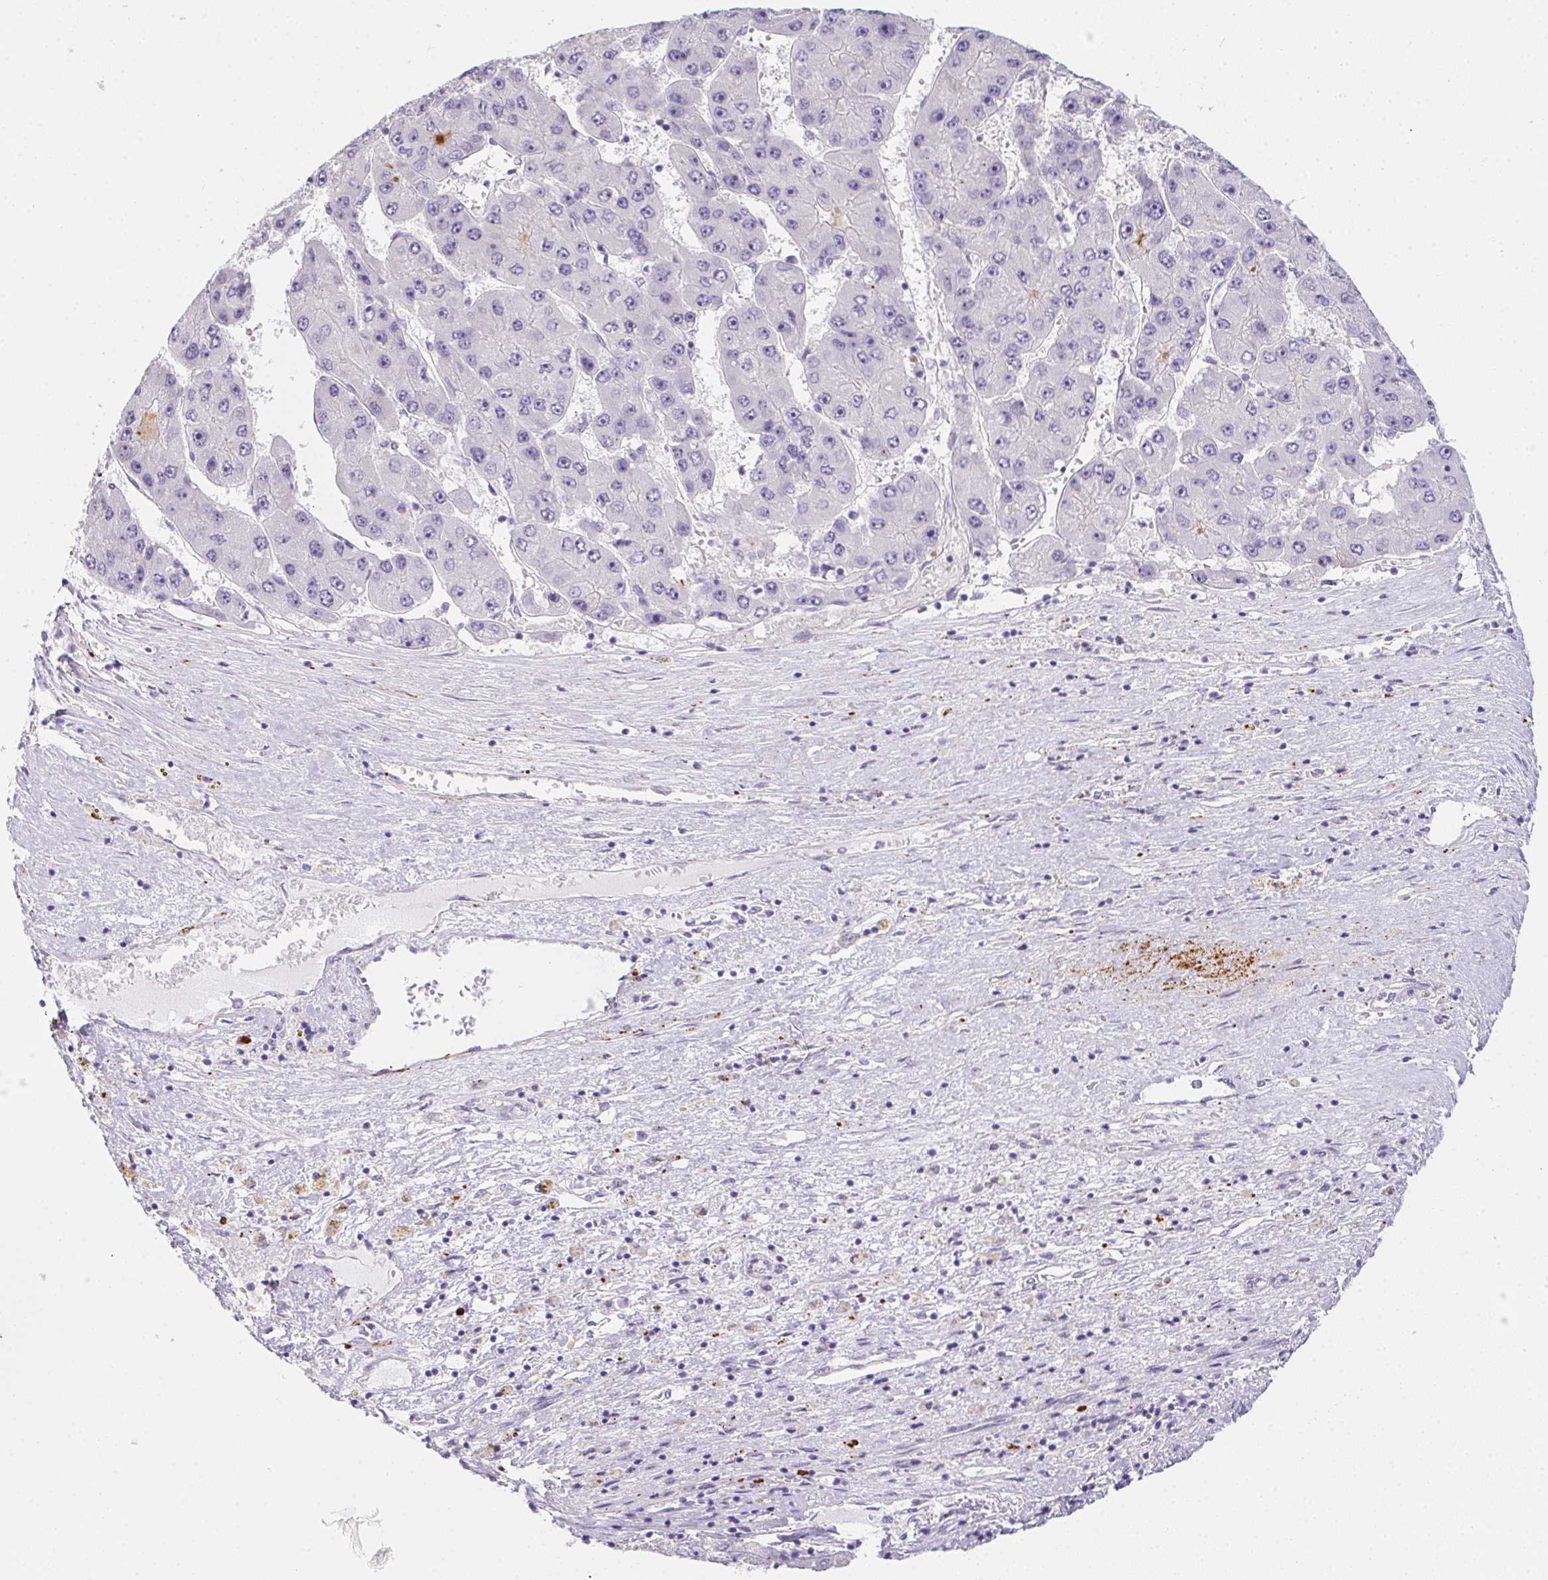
{"staining": {"intensity": "negative", "quantity": "none", "location": "none"}, "tissue": "liver cancer", "cell_type": "Tumor cells", "image_type": "cancer", "snomed": [{"axis": "morphology", "description": "Carcinoma, Hepatocellular, NOS"}, {"axis": "topography", "description": "Liver"}], "caption": "A histopathology image of human liver hepatocellular carcinoma is negative for staining in tumor cells.", "gene": "MYL4", "patient": {"sex": "female", "age": 61}}